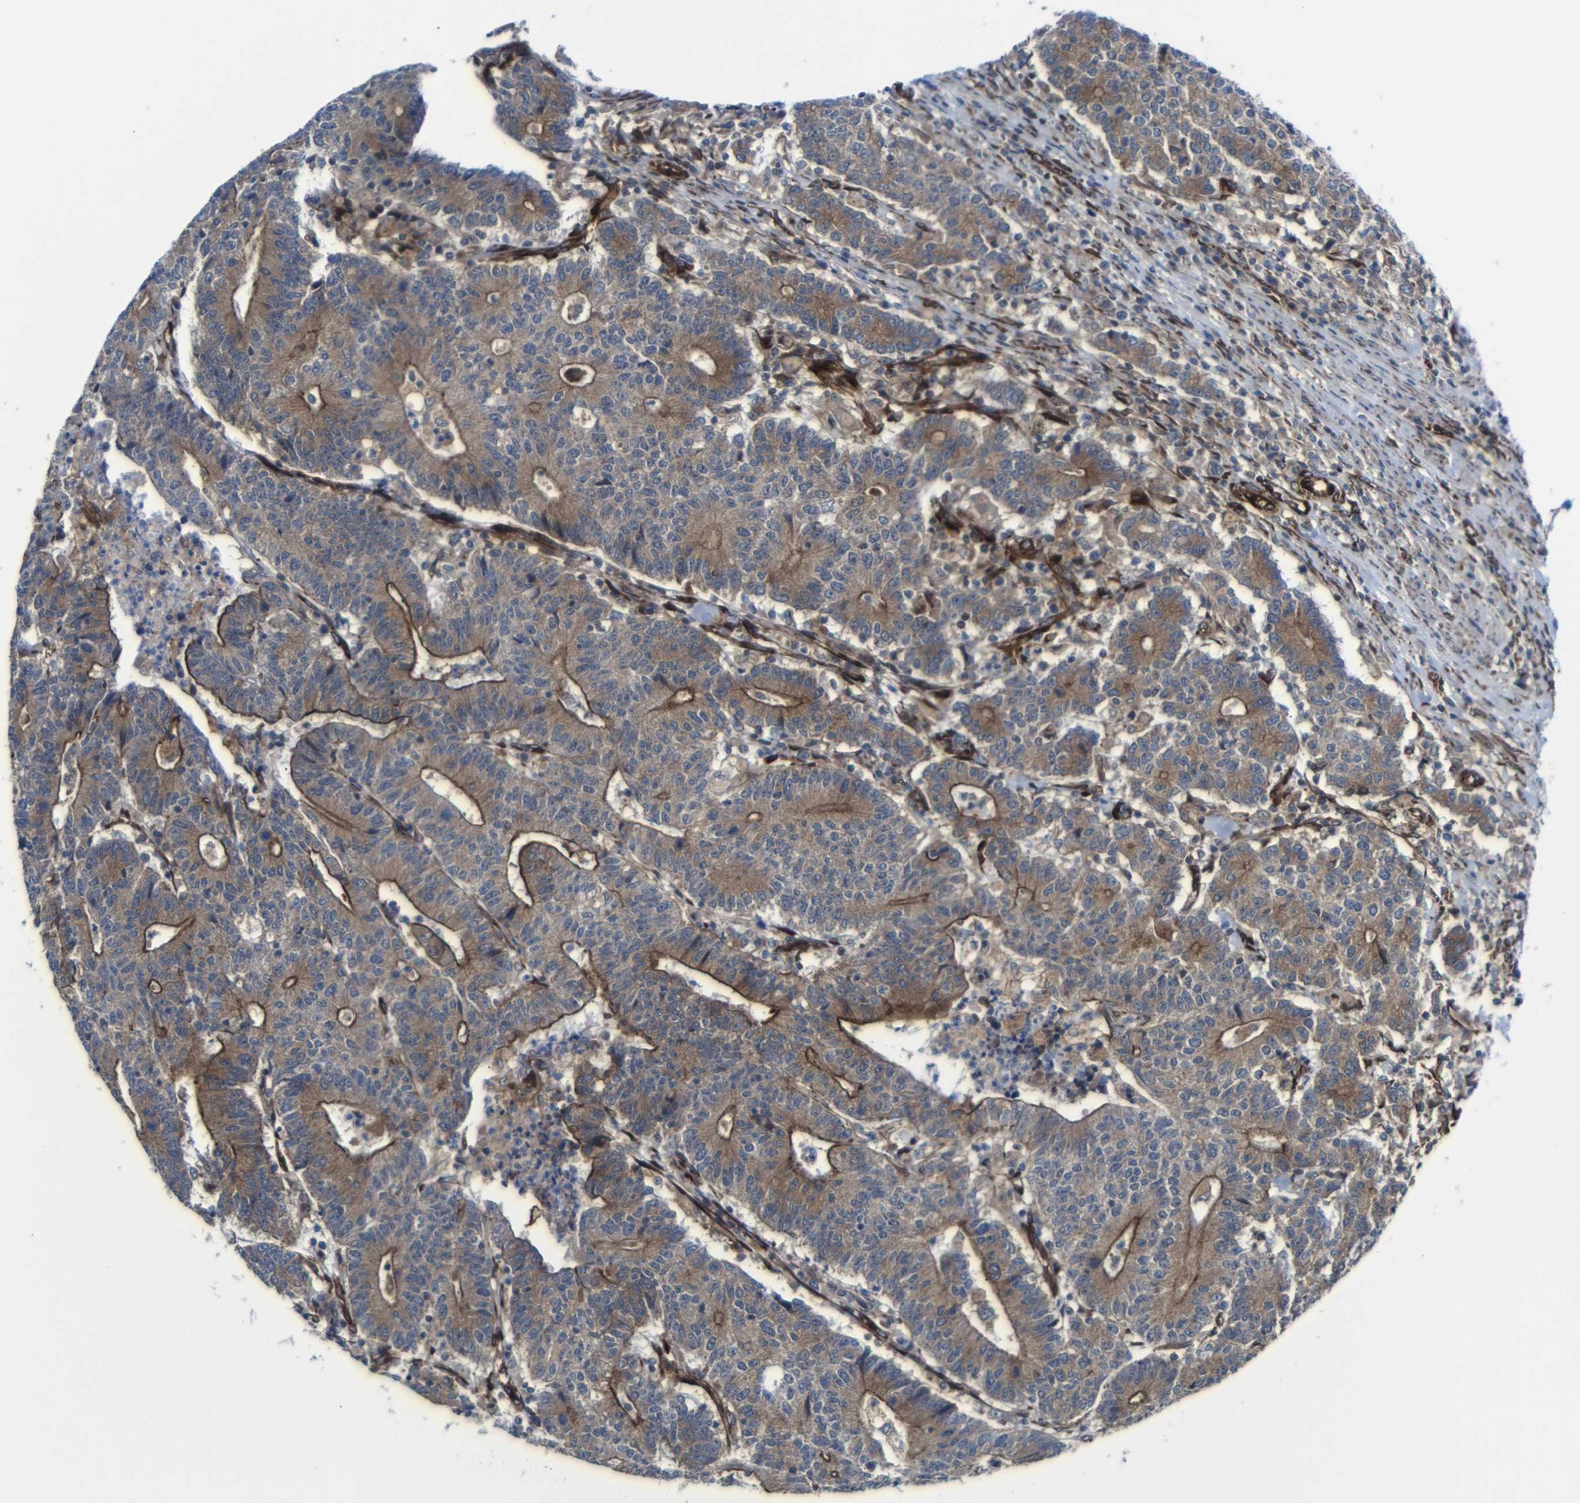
{"staining": {"intensity": "strong", "quantity": "<25%", "location": "cytoplasmic/membranous"}, "tissue": "colorectal cancer", "cell_type": "Tumor cells", "image_type": "cancer", "snomed": [{"axis": "morphology", "description": "Normal tissue, NOS"}, {"axis": "morphology", "description": "Adenocarcinoma, NOS"}, {"axis": "topography", "description": "Colon"}], "caption": "This micrograph exhibits IHC staining of colorectal cancer (adenocarcinoma), with medium strong cytoplasmic/membranous positivity in about <25% of tumor cells.", "gene": "PARP14", "patient": {"sex": "female", "age": 75}}